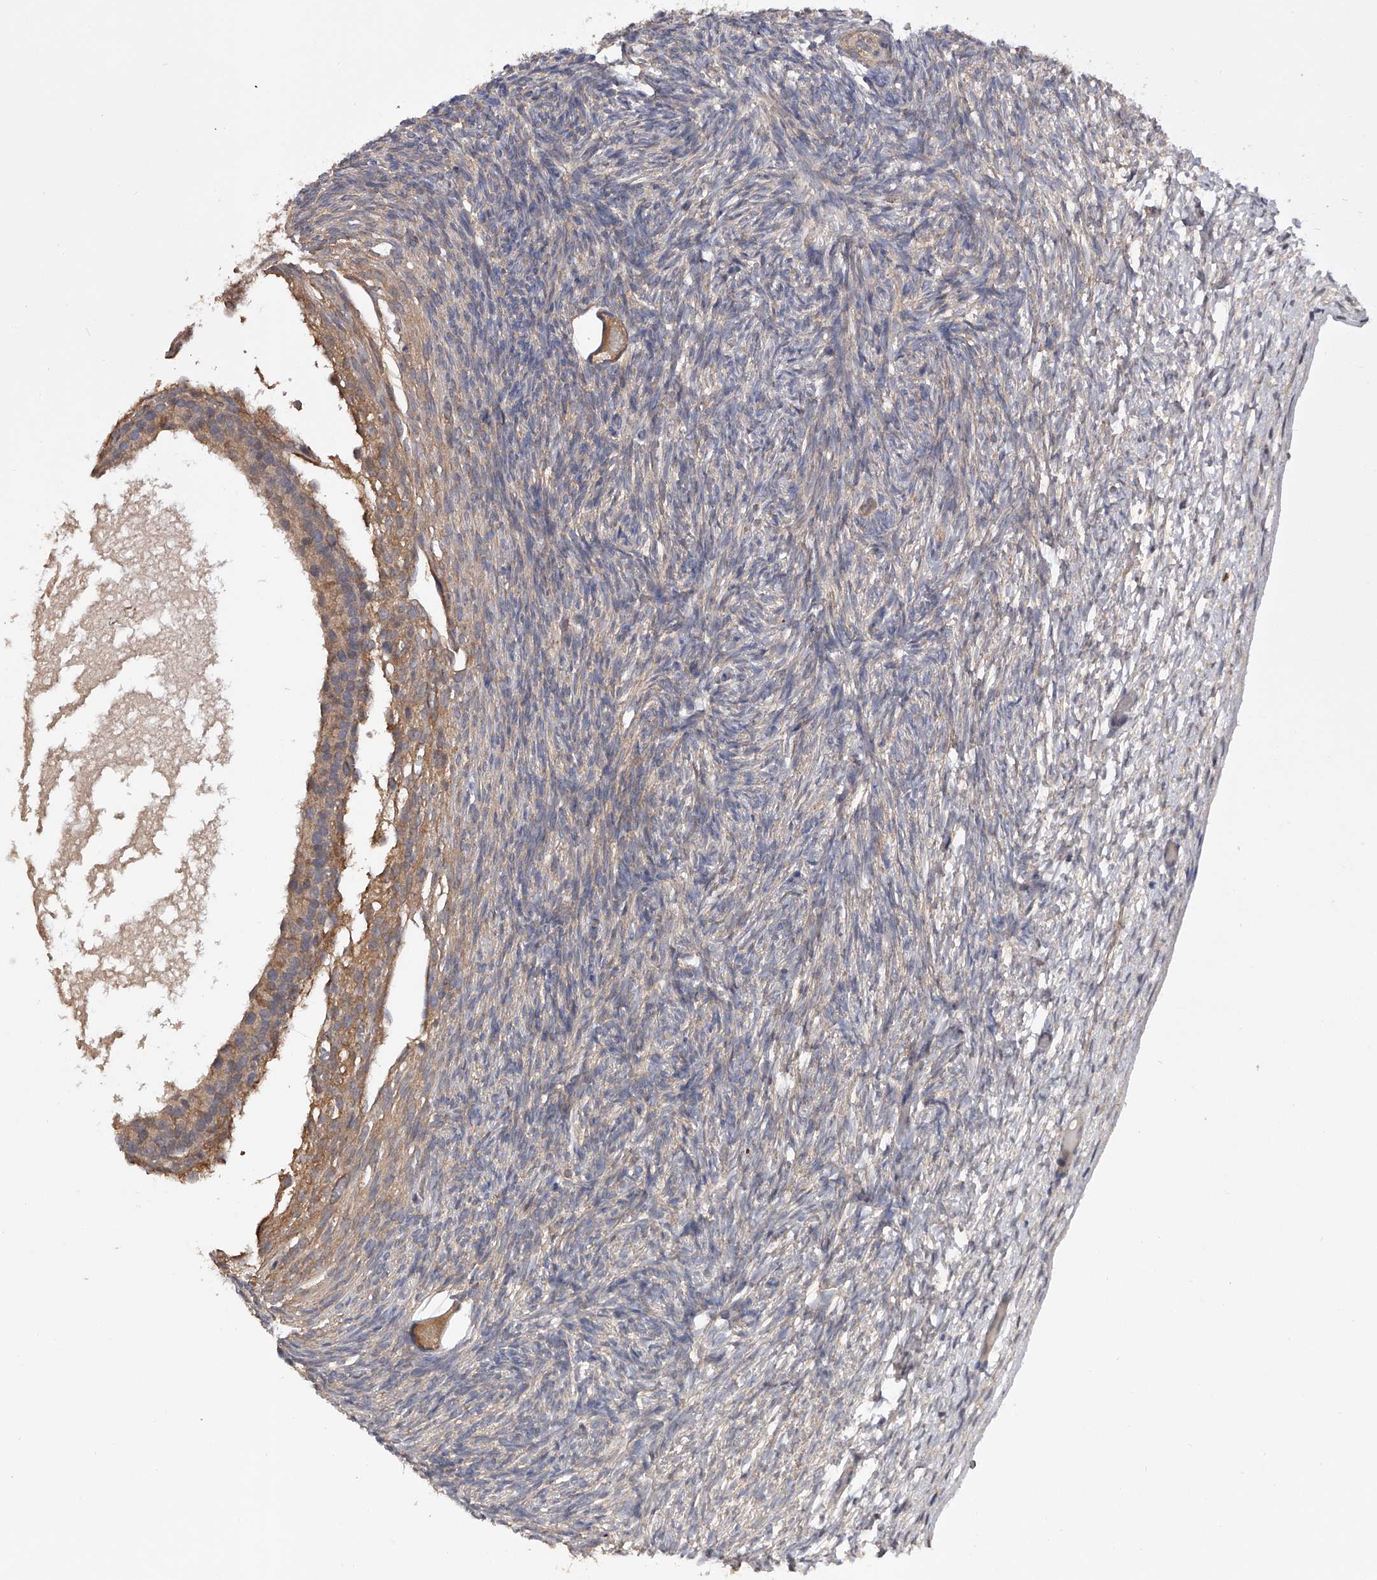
{"staining": {"intensity": "weak", "quantity": ">75%", "location": "cytoplasmic/membranous"}, "tissue": "ovary", "cell_type": "Follicle cells", "image_type": "normal", "snomed": [{"axis": "morphology", "description": "Normal tissue, NOS"}, {"axis": "topography", "description": "Ovary"}], "caption": "Immunohistochemical staining of benign human ovary shows >75% levels of weak cytoplasmic/membranous protein positivity in about >75% of follicle cells. (DAB IHC, brown staining for protein, blue staining for nuclei).", "gene": "CFAP298", "patient": {"sex": "female", "age": 34}}